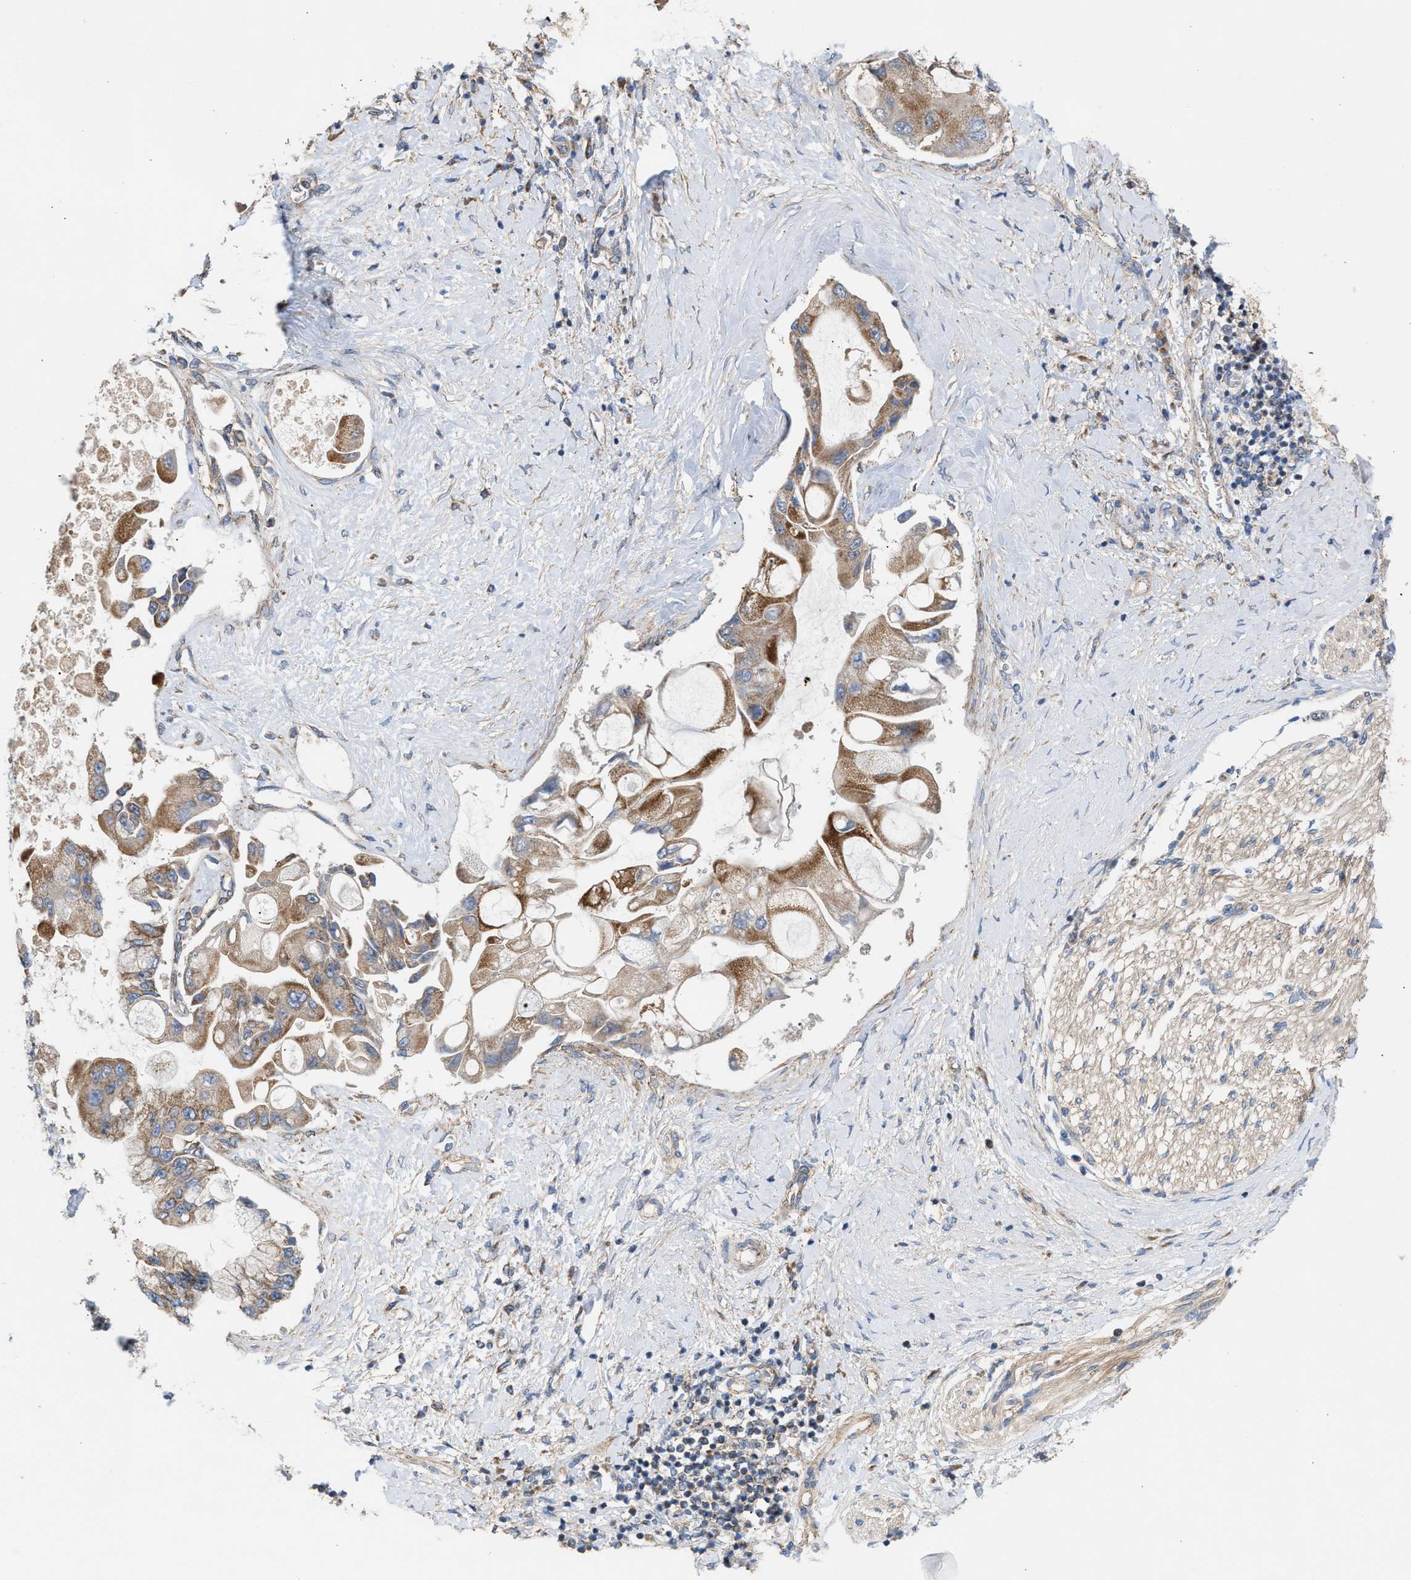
{"staining": {"intensity": "moderate", "quantity": ">75%", "location": "cytoplasmic/membranous"}, "tissue": "liver cancer", "cell_type": "Tumor cells", "image_type": "cancer", "snomed": [{"axis": "morphology", "description": "Cholangiocarcinoma"}, {"axis": "topography", "description": "Liver"}], "caption": "Liver cancer (cholangiocarcinoma) stained with immunohistochemistry shows moderate cytoplasmic/membranous expression in about >75% of tumor cells.", "gene": "OXSM", "patient": {"sex": "male", "age": 50}}